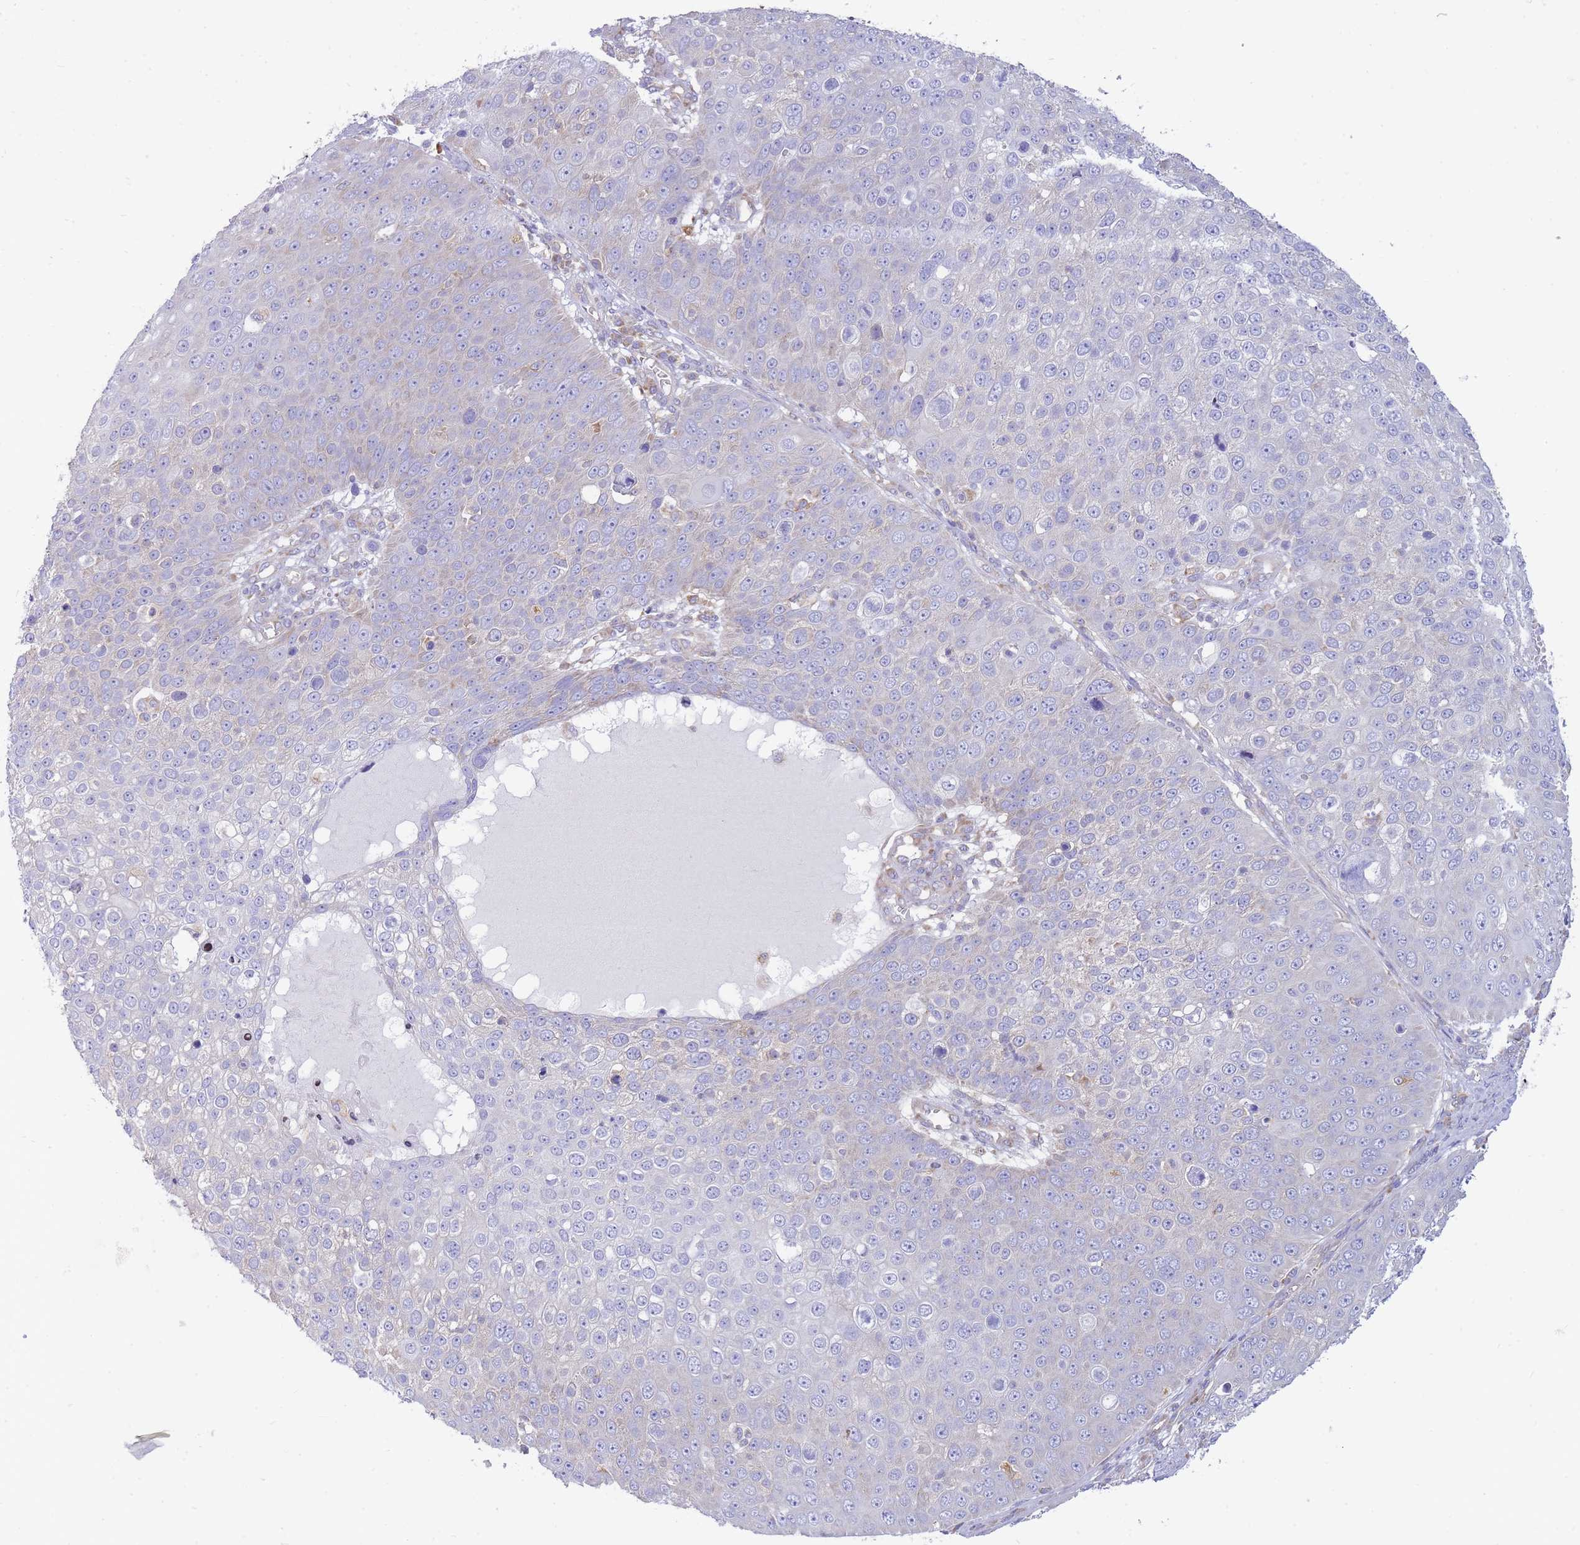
{"staining": {"intensity": "negative", "quantity": "none", "location": "none"}, "tissue": "skin cancer", "cell_type": "Tumor cells", "image_type": "cancer", "snomed": [{"axis": "morphology", "description": "Squamous cell carcinoma, NOS"}, {"axis": "topography", "description": "Skin"}], "caption": "Skin cancer (squamous cell carcinoma) was stained to show a protein in brown. There is no significant staining in tumor cells.", "gene": "SH2B2", "patient": {"sex": "male", "age": 71}}